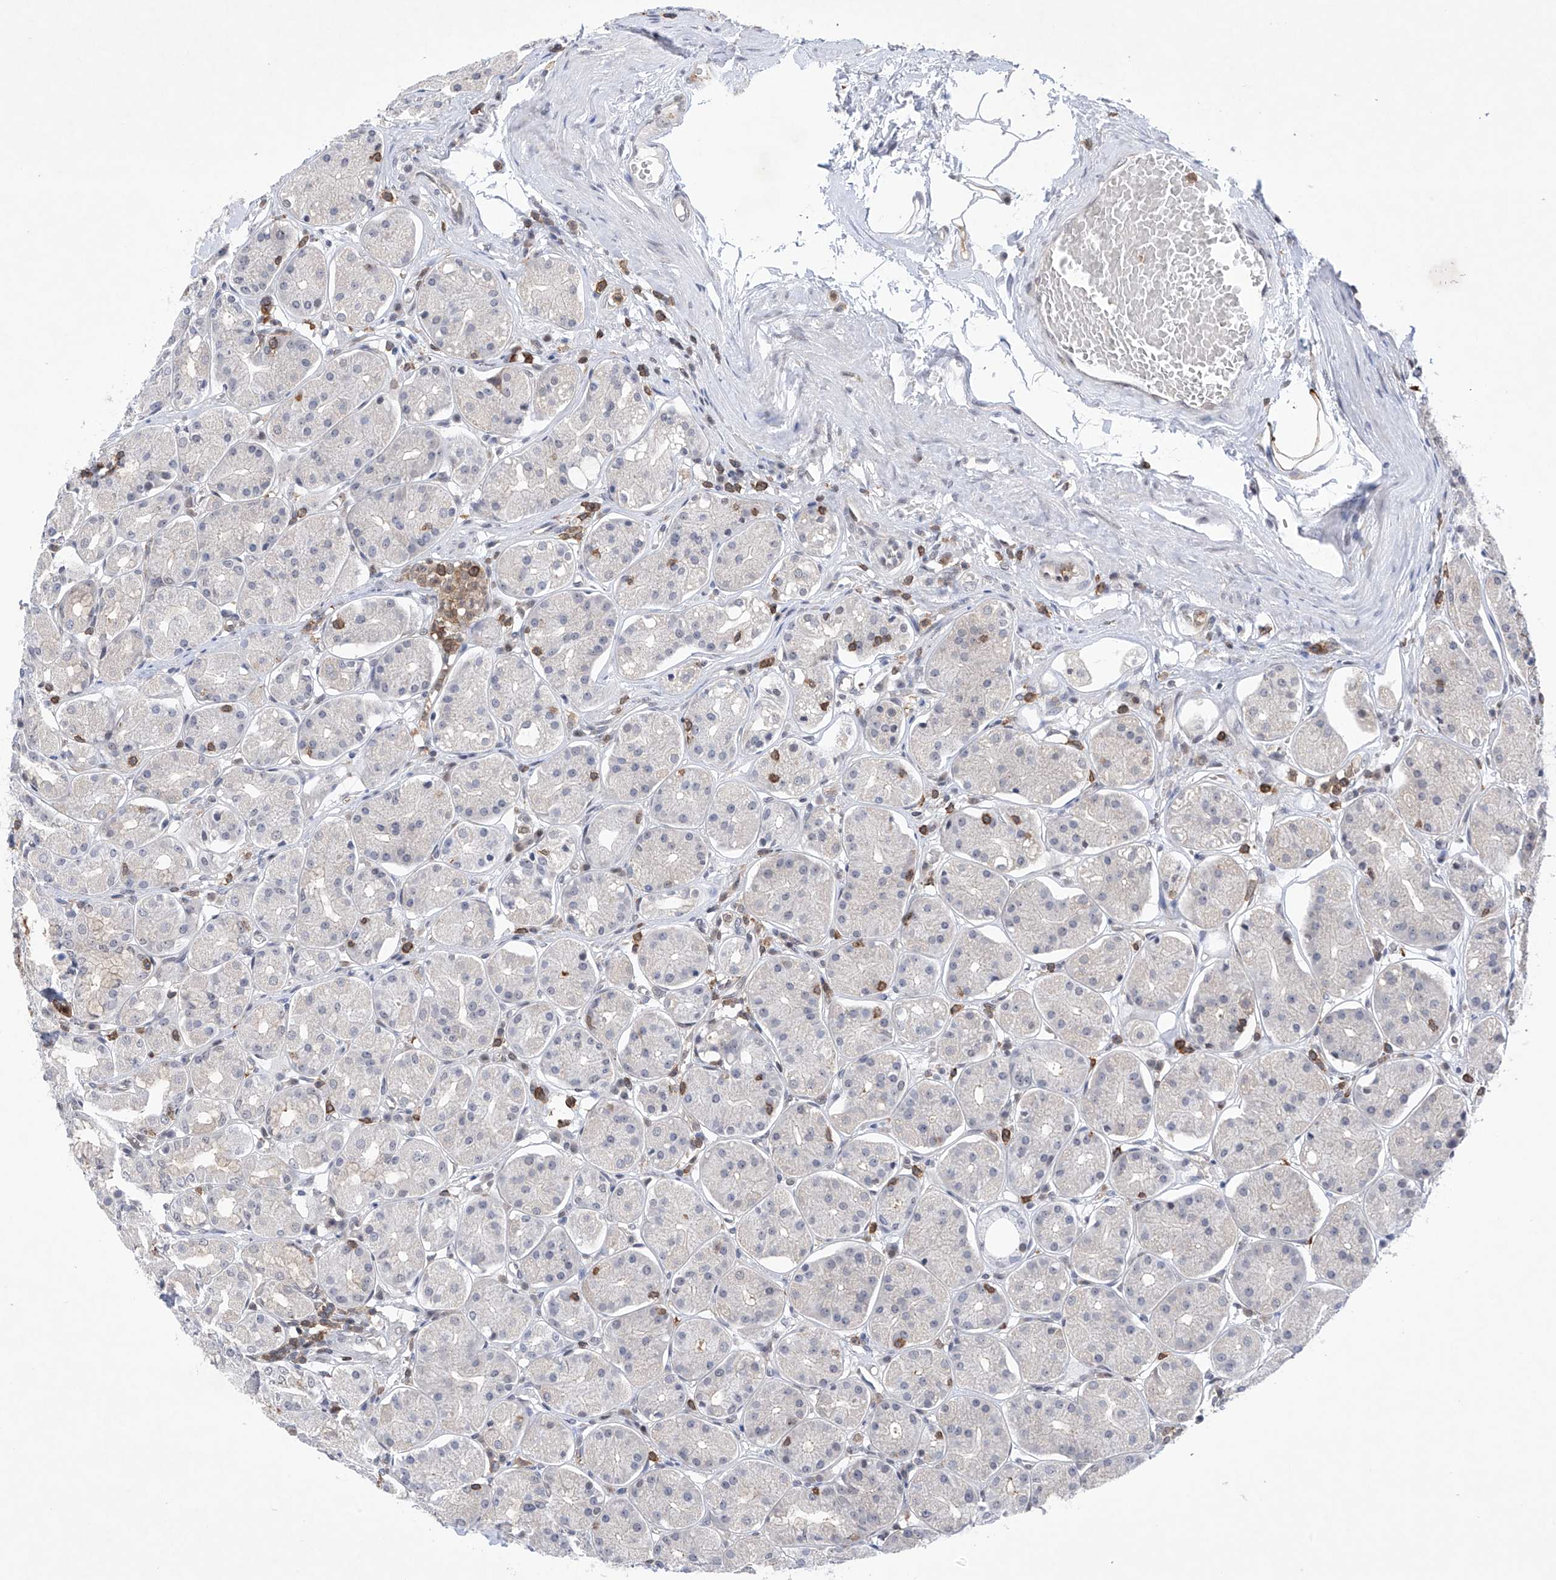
{"staining": {"intensity": "negative", "quantity": "none", "location": "none"}, "tissue": "stomach", "cell_type": "Glandular cells", "image_type": "normal", "snomed": [{"axis": "morphology", "description": "Normal tissue, NOS"}, {"axis": "topography", "description": "Stomach"}, {"axis": "topography", "description": "Stomach, lower"}], "caption": "A photomicrograph of stomach stained for a protein exhibits no brown staining in glandular cells.", "gene": "MSL3", "patient": {"sex": "female", "age": 56}}